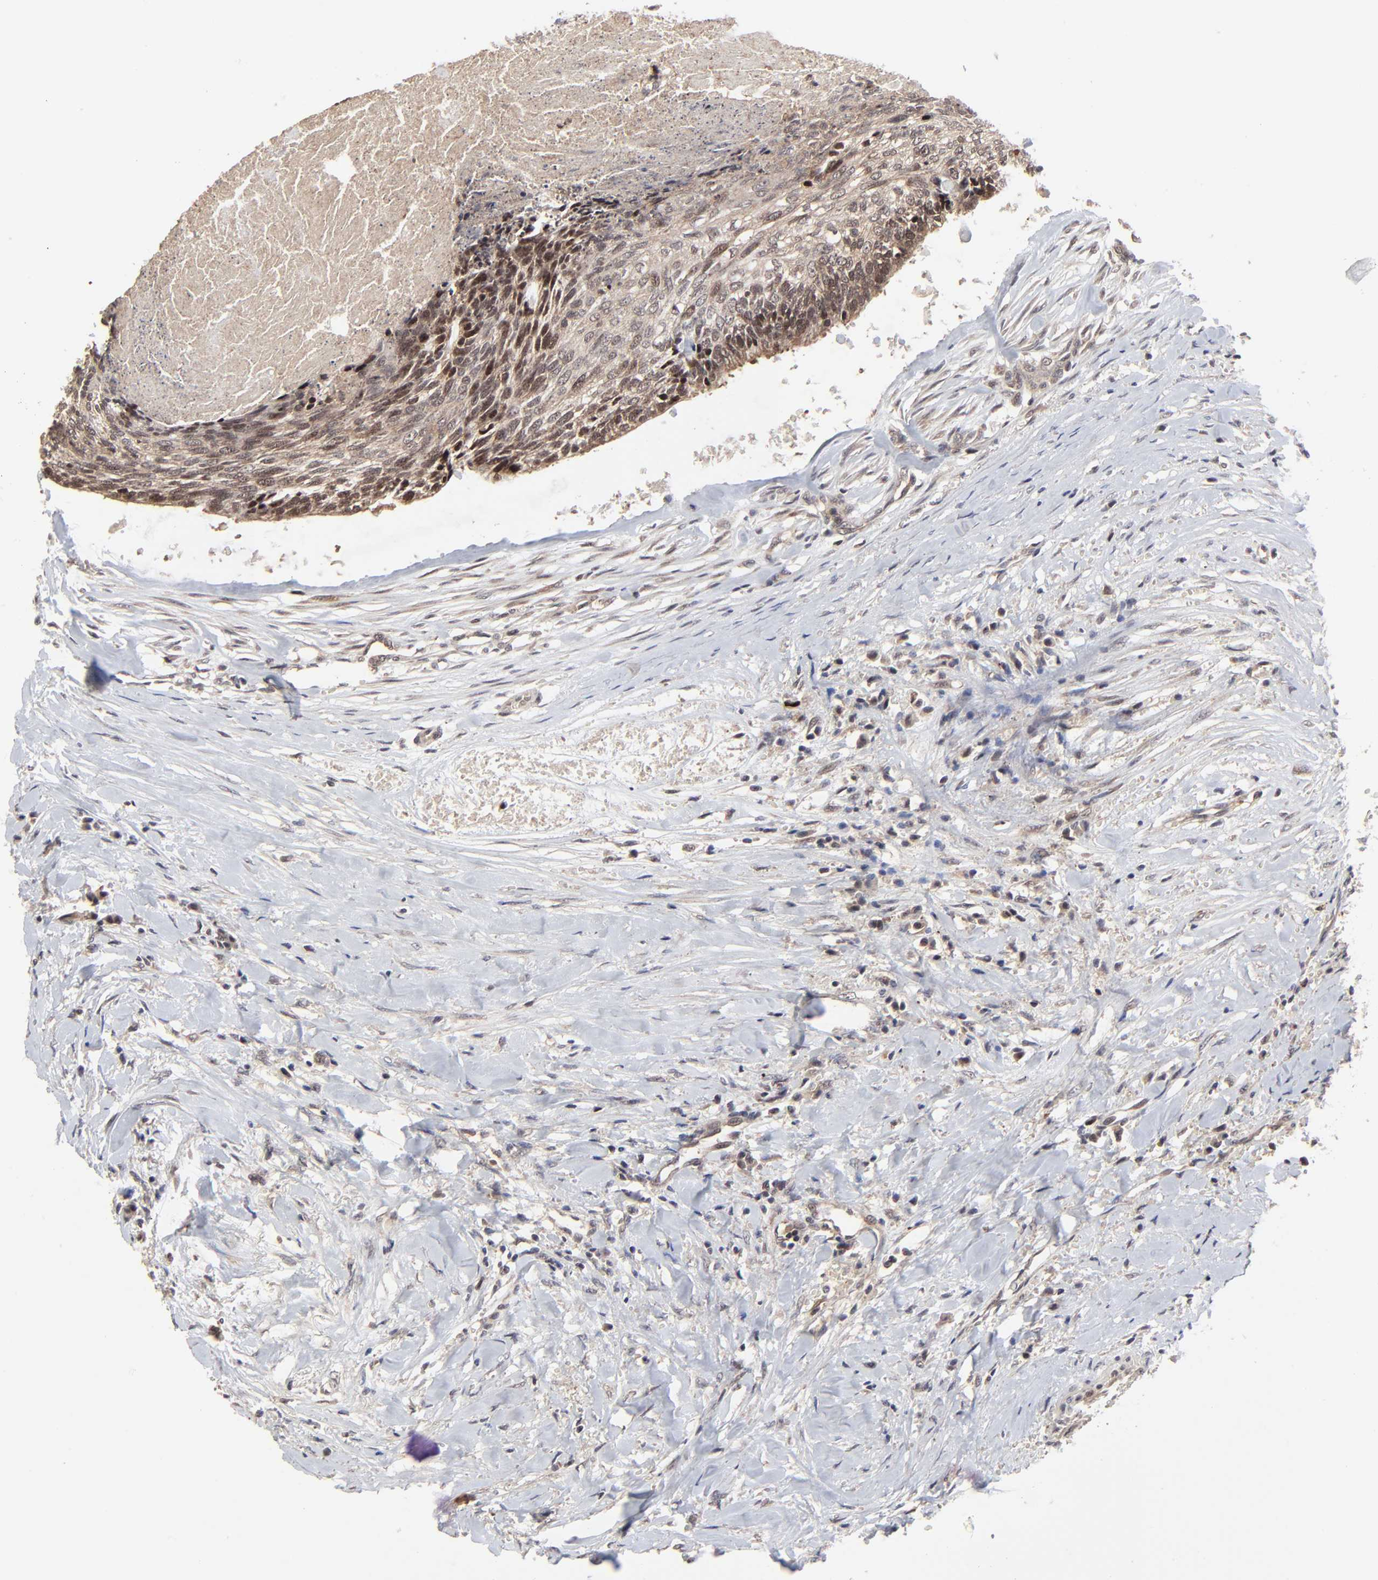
{"staining": {"intensity": "moderate", "quantity": ">75%", "location": "cytoplasmic/membranous,nuclear"}, "tissue": "head and neck cancer", "cell_type": "Tumor cells", "image_type": "cancer", "snomed": [{"axis": "morphology", "description": "Squamous cell carcinoma, NOS"}, {"axis": "topography", "description": "Salivary gland"}, {"axis": "topography", "description": "Head-Neck"}], "caption": "Head and neck cancer stained with a protein marker displays moderate staining in tumor cells.", "gene": "FRMD8", "patient": {"sex": "male", "age": 70}}